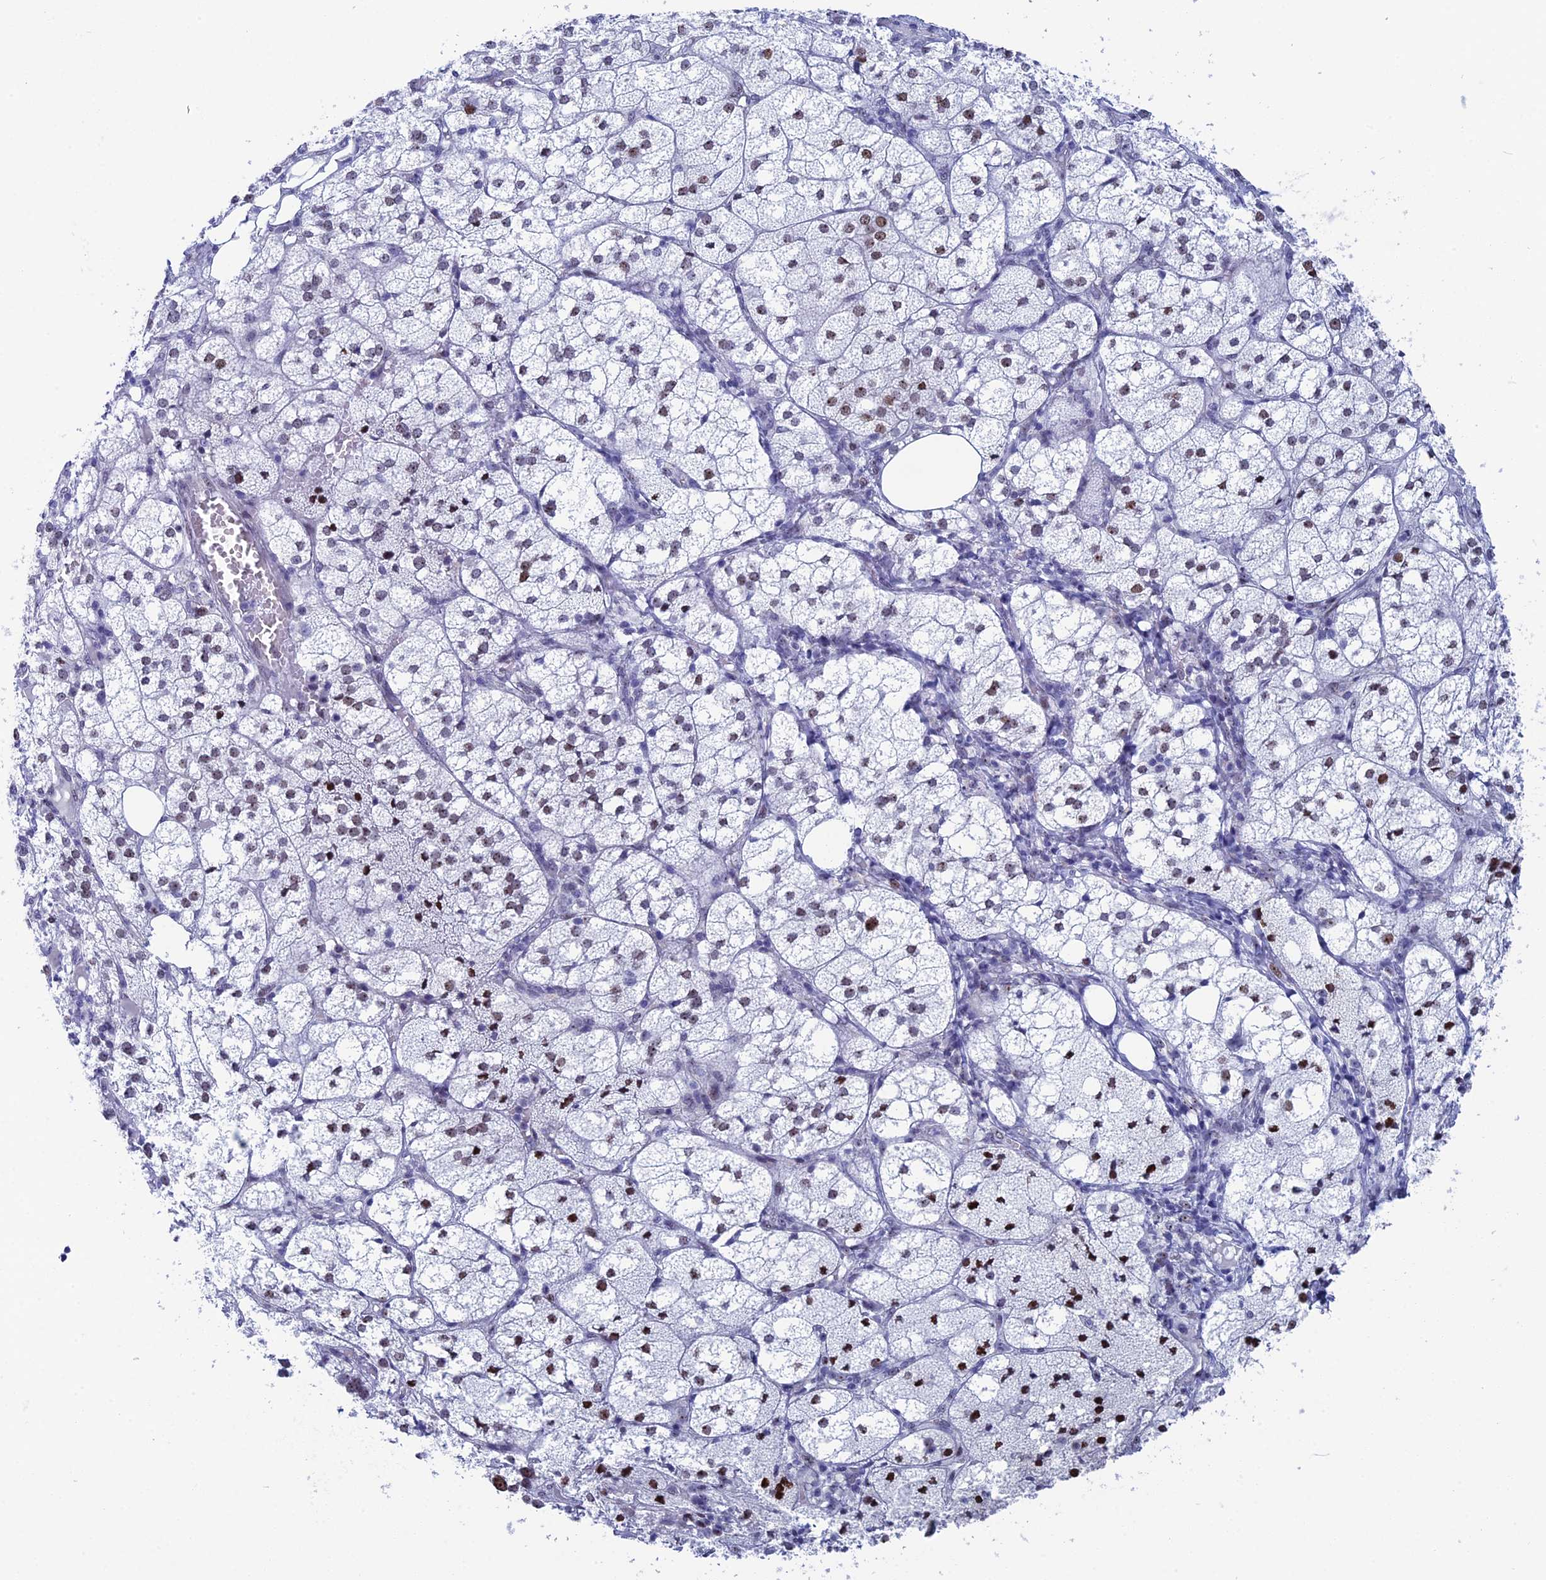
{"staining": {"intensity": "moderate", "quantity": "25%-75%", "location": "nuclear"}, "tissue": "adrenal gland", "cell_type": "Glandular cells", "image_type": "normal", "snomed": [{"axis": "morphology", "description": "Normal tissue, NOS"}, {"axis": "topography", "description": "Adrenal gland"}], "caption": "This image reveals immunohistochemistry staining of unremarkable human adrenal gland, with medium moderate nuclear expression in approximately 25%-75% of glandular cells.", "gene": "CCDC86", "patient": {"sex": "female", "age": 61}}